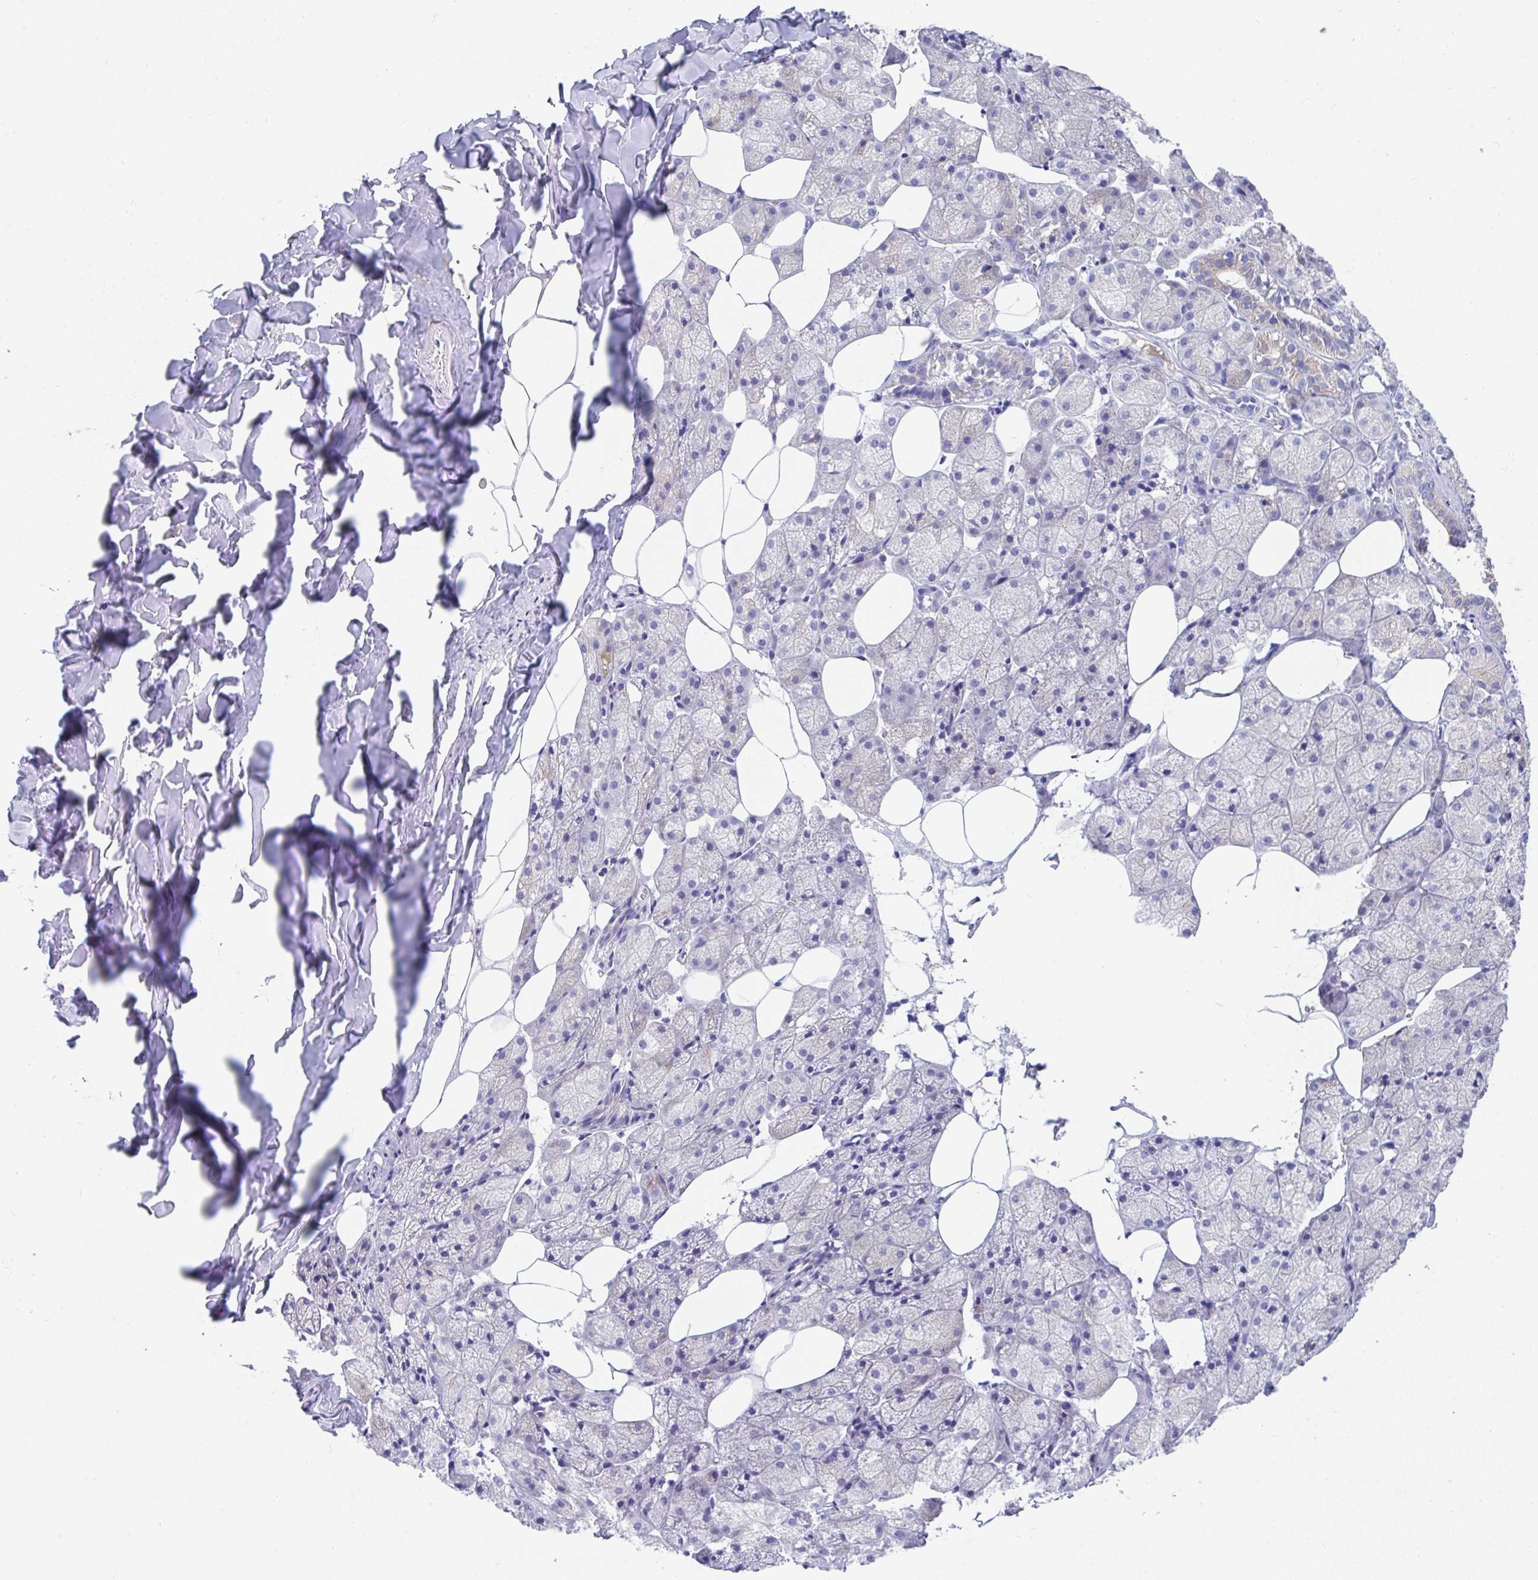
{"staining": {"intensity": "moderate", "quantity": "<25%", "location": "cytoplasmic/membranous"}, "tissue": "salivary gland", "cell_type": "Glandular cells", "image_type": "normal", "snomed": [{"axis": "morphology", "description": "Normal tissue, NOS"}, {"axis": "topography", "description": "Salivary gland"}, {"axis": "topography", "description": "Peripheral nerve tissue"}], "caption": "IHC of unremarkable salivary gland reveals low levels of moderate cytoplasmic/membranous positivity in approximately <25% of glandular cells.", "gene": "CCSAP", "patient": {"sex": "male", "age": 38}}